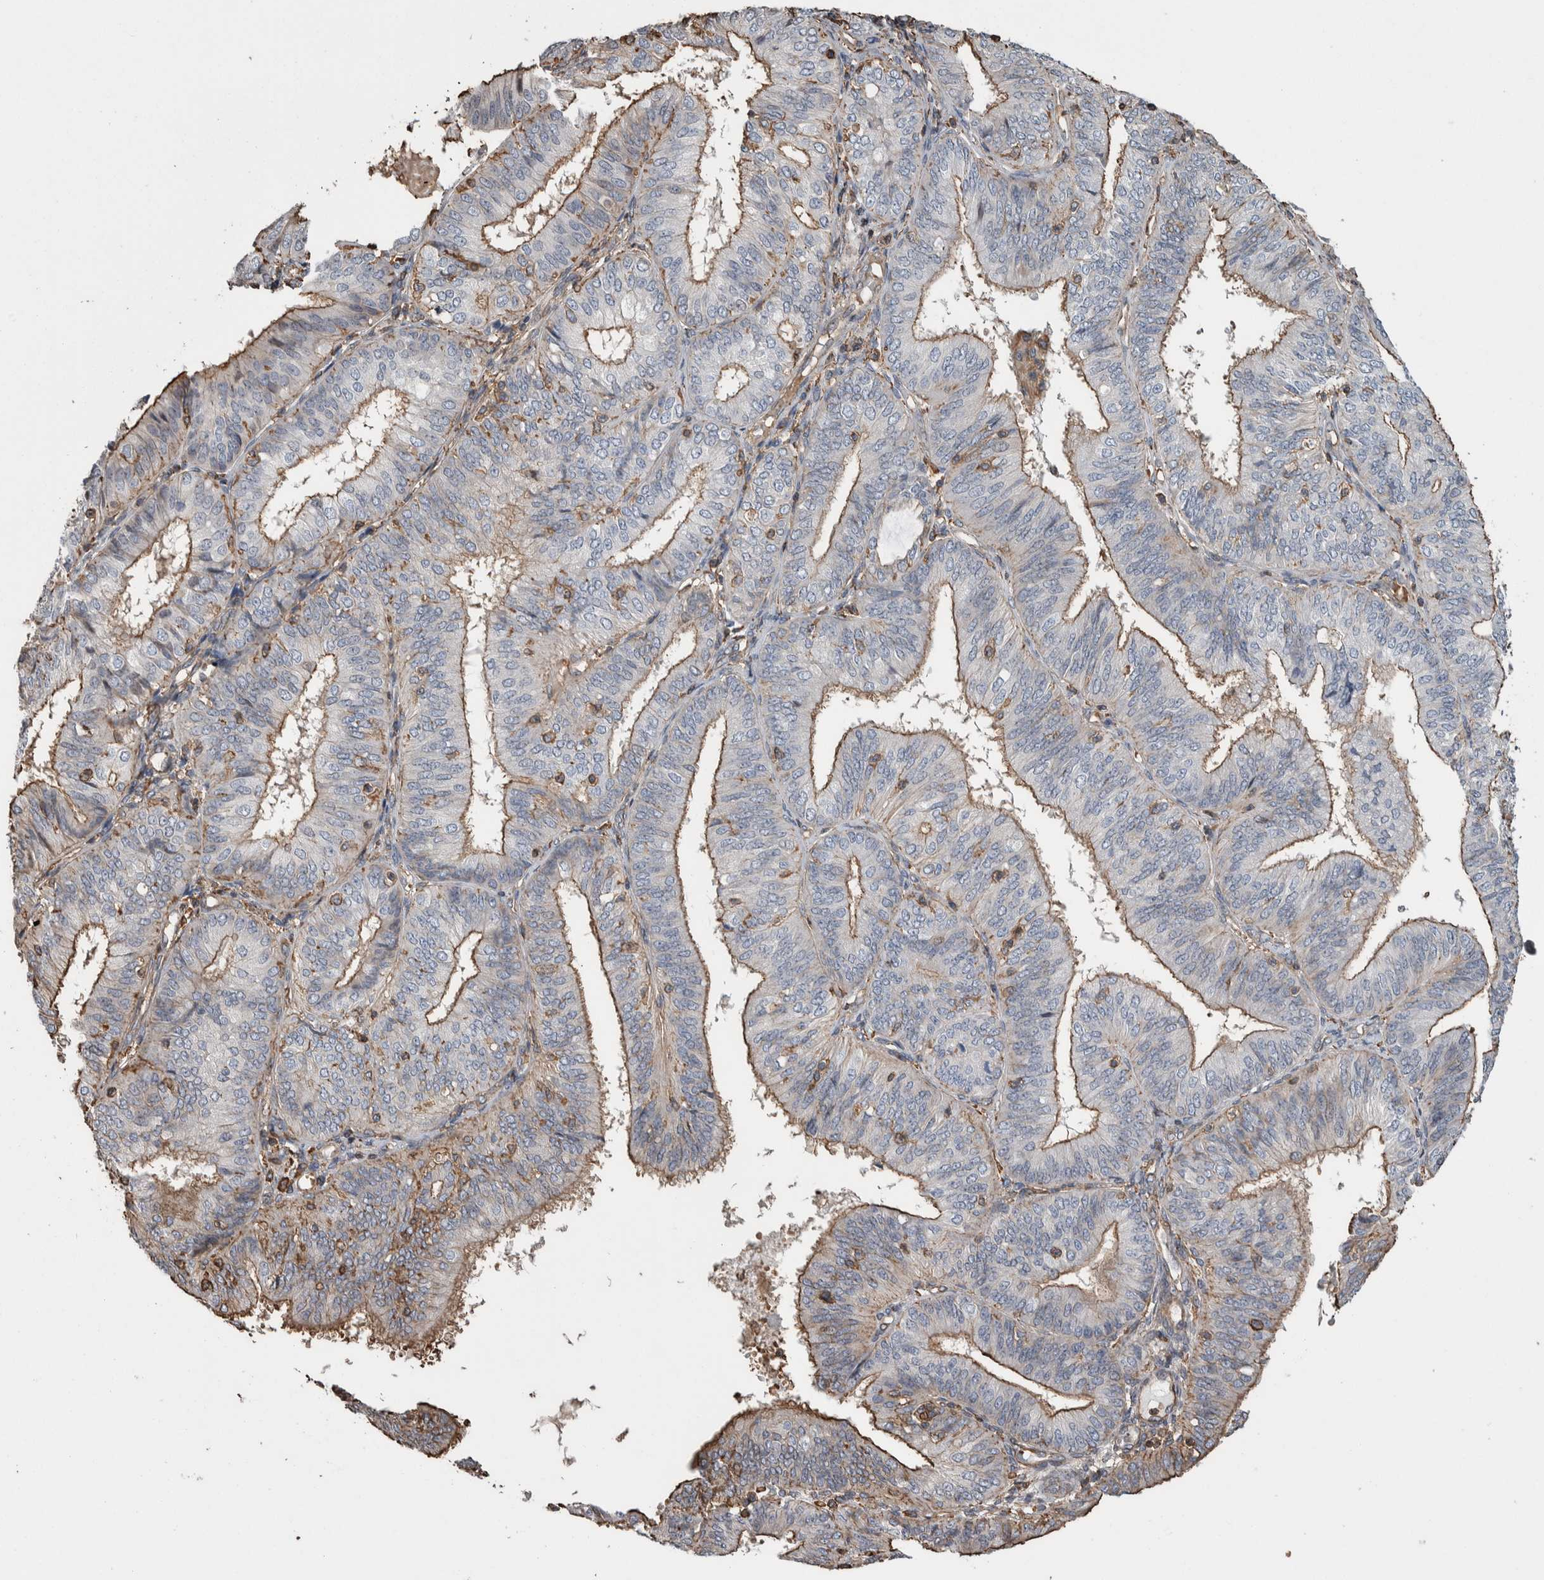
{"staining": {"intensity": "moderate", "quantity": ">75%", "location": "cytoplasmic/membranous"}, "tissue": "endometrial cancer", "cell_type": "Tumor cells", "image_type": "cancer", "snomed": [{"axis": "morphology", "description": "Adenocarcinoma, NOS"}, {"axis": "topography", "description": "Endometrium"}], "caption": "IHC staining of endometrial adenocarcinoma, which shows medium levels of moderate cytoplasmic/membranous expression in approximately >75% of tumor cells indicating moderate cytoplasmic/membranous protein expression. The staining was performed using DAB (3,3'-diaminobenzidine) (brown) for protein detection and nuclei were counterstained in hematoxylin (blue).", "gene": "ENPP2", "patient": {"sex": "female", "age": 58}}